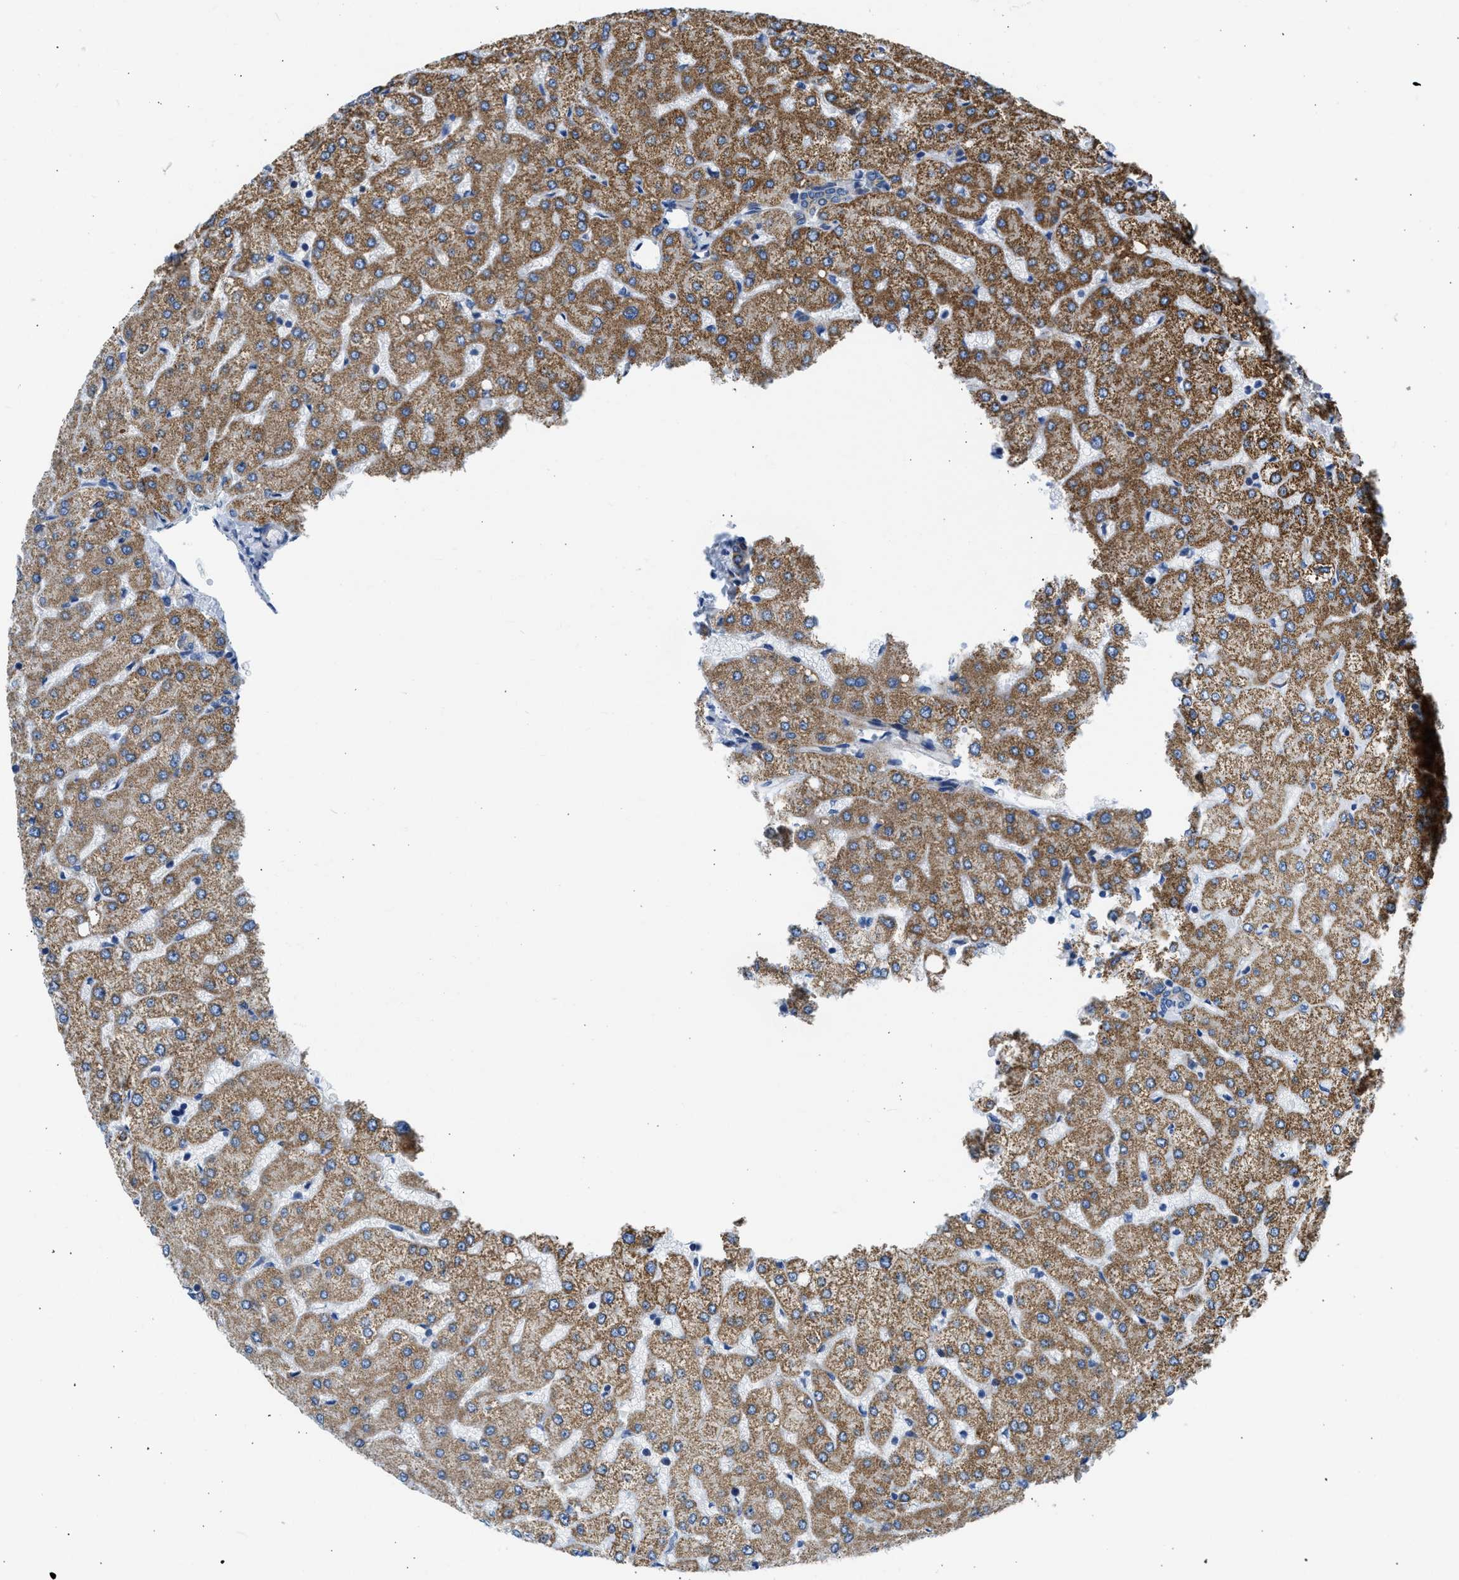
{"staining": {"intensity": "negative", "quantity": "none", "location": "none"}, "tissue": "liver", "cell_type": "Cholangiocytes", "image_type": "normal", "snomed": [{"axis": "morphology", "description": "Normal tissue, NOS"}, {"axis": "topography", "description": "Liver"}], "caption": "Immunohistochemistry micrograph of unremarkable liver: liver stained with DAB reveals no significant protein positivity in cholangiocytes.", "gene": "CAMKK2", "patient": {"sex": "female", "age": 54}}